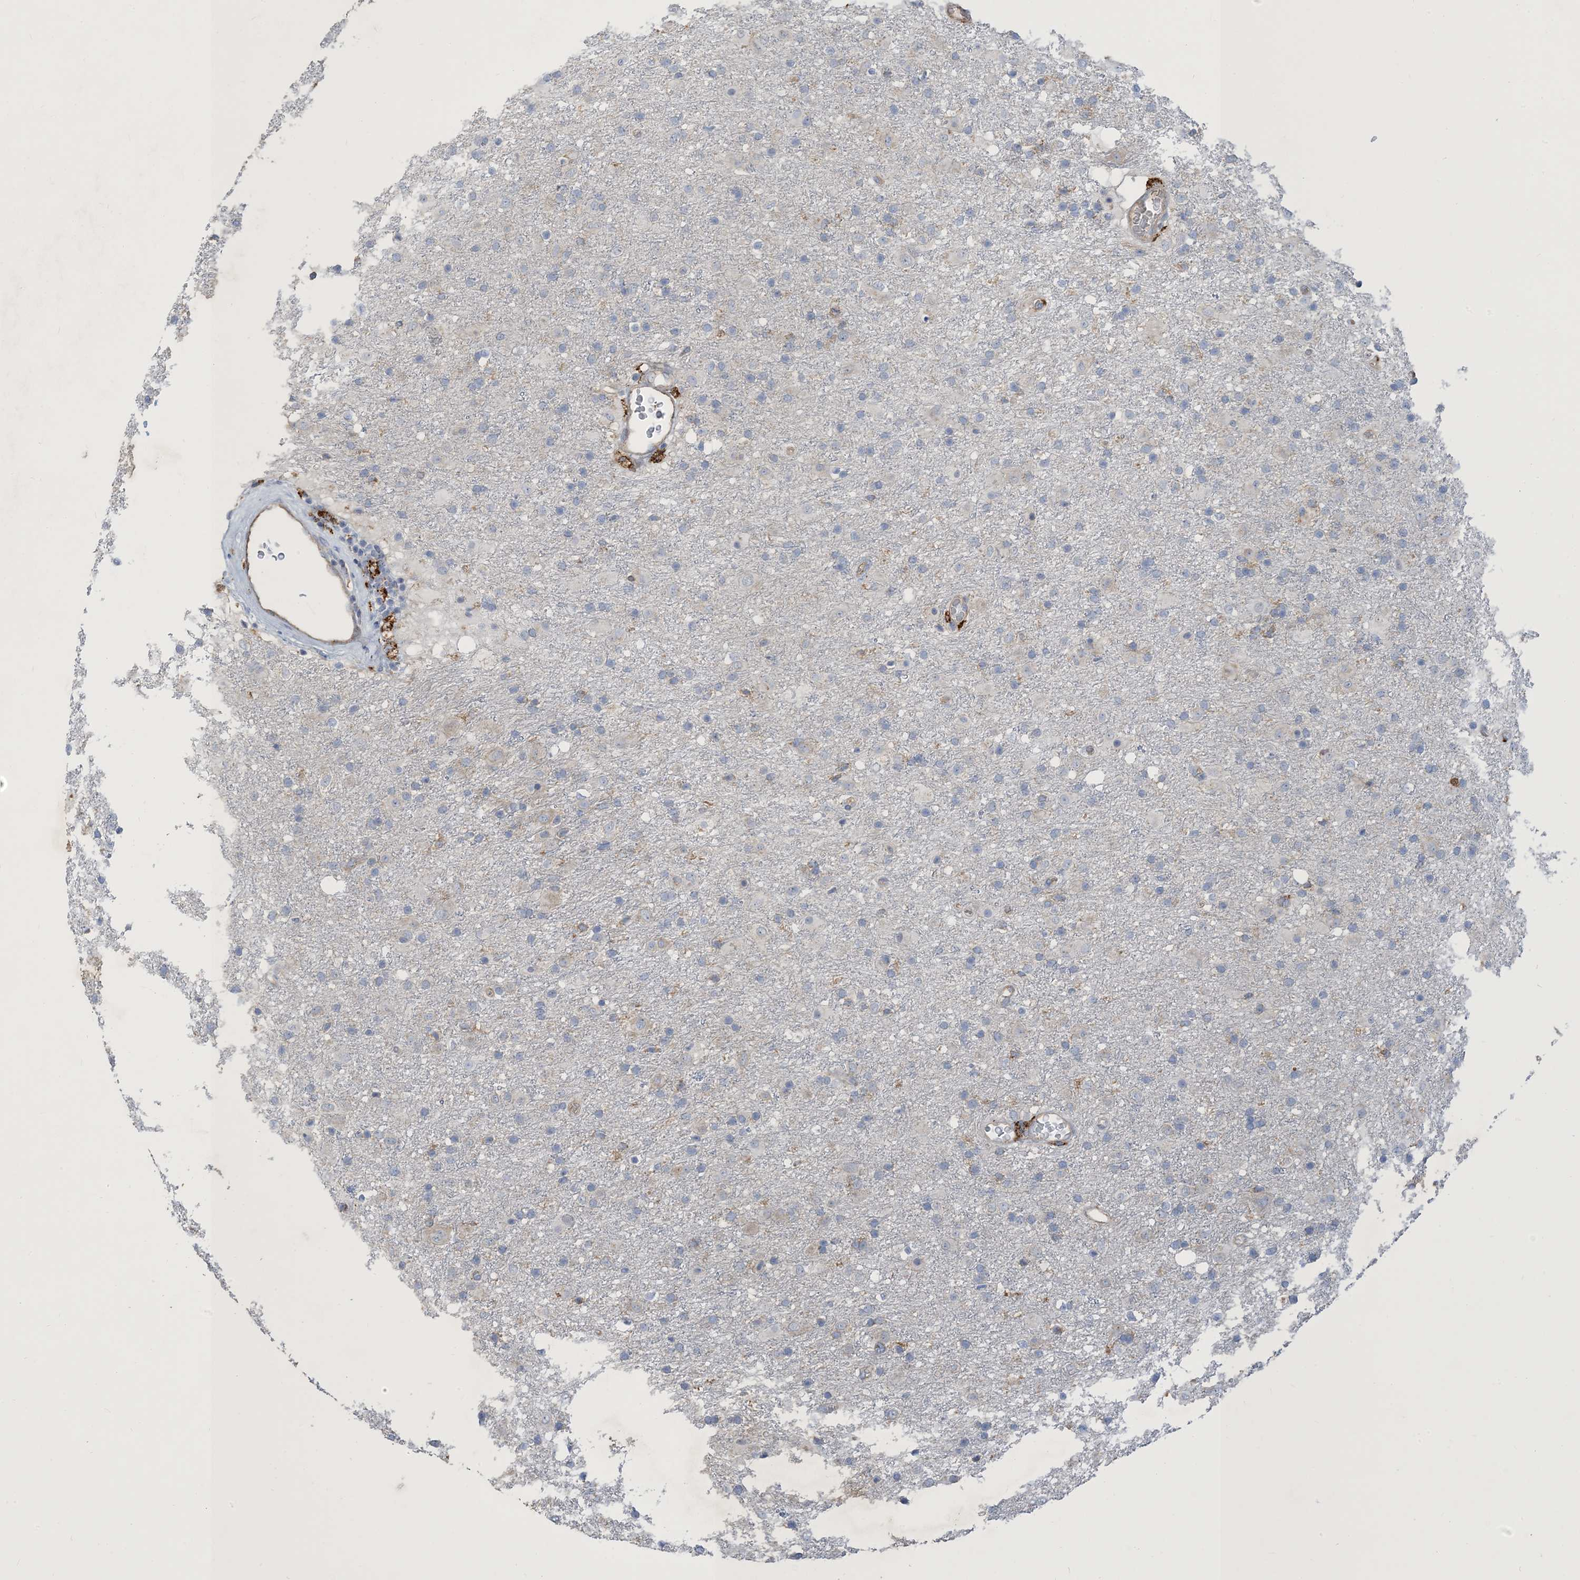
{"staining": {"intensity": "negative", "quantity": "none", "location": "none"}, "tissue": "glioma", "cell_type": "Tumor cells", "image_type": "cancer", "snomed": [{"axis": "morphology", "description": "Glioma, malignant, Low grade"}, {"axis": "topography", "description": "Brain"}], "caption": "The IHC micrograph has no significant positivity in tumor cells of malignant low-grade glioma tissue.", "gene": "PEAR1", "patient": {"sex": "male", "age": 65}}